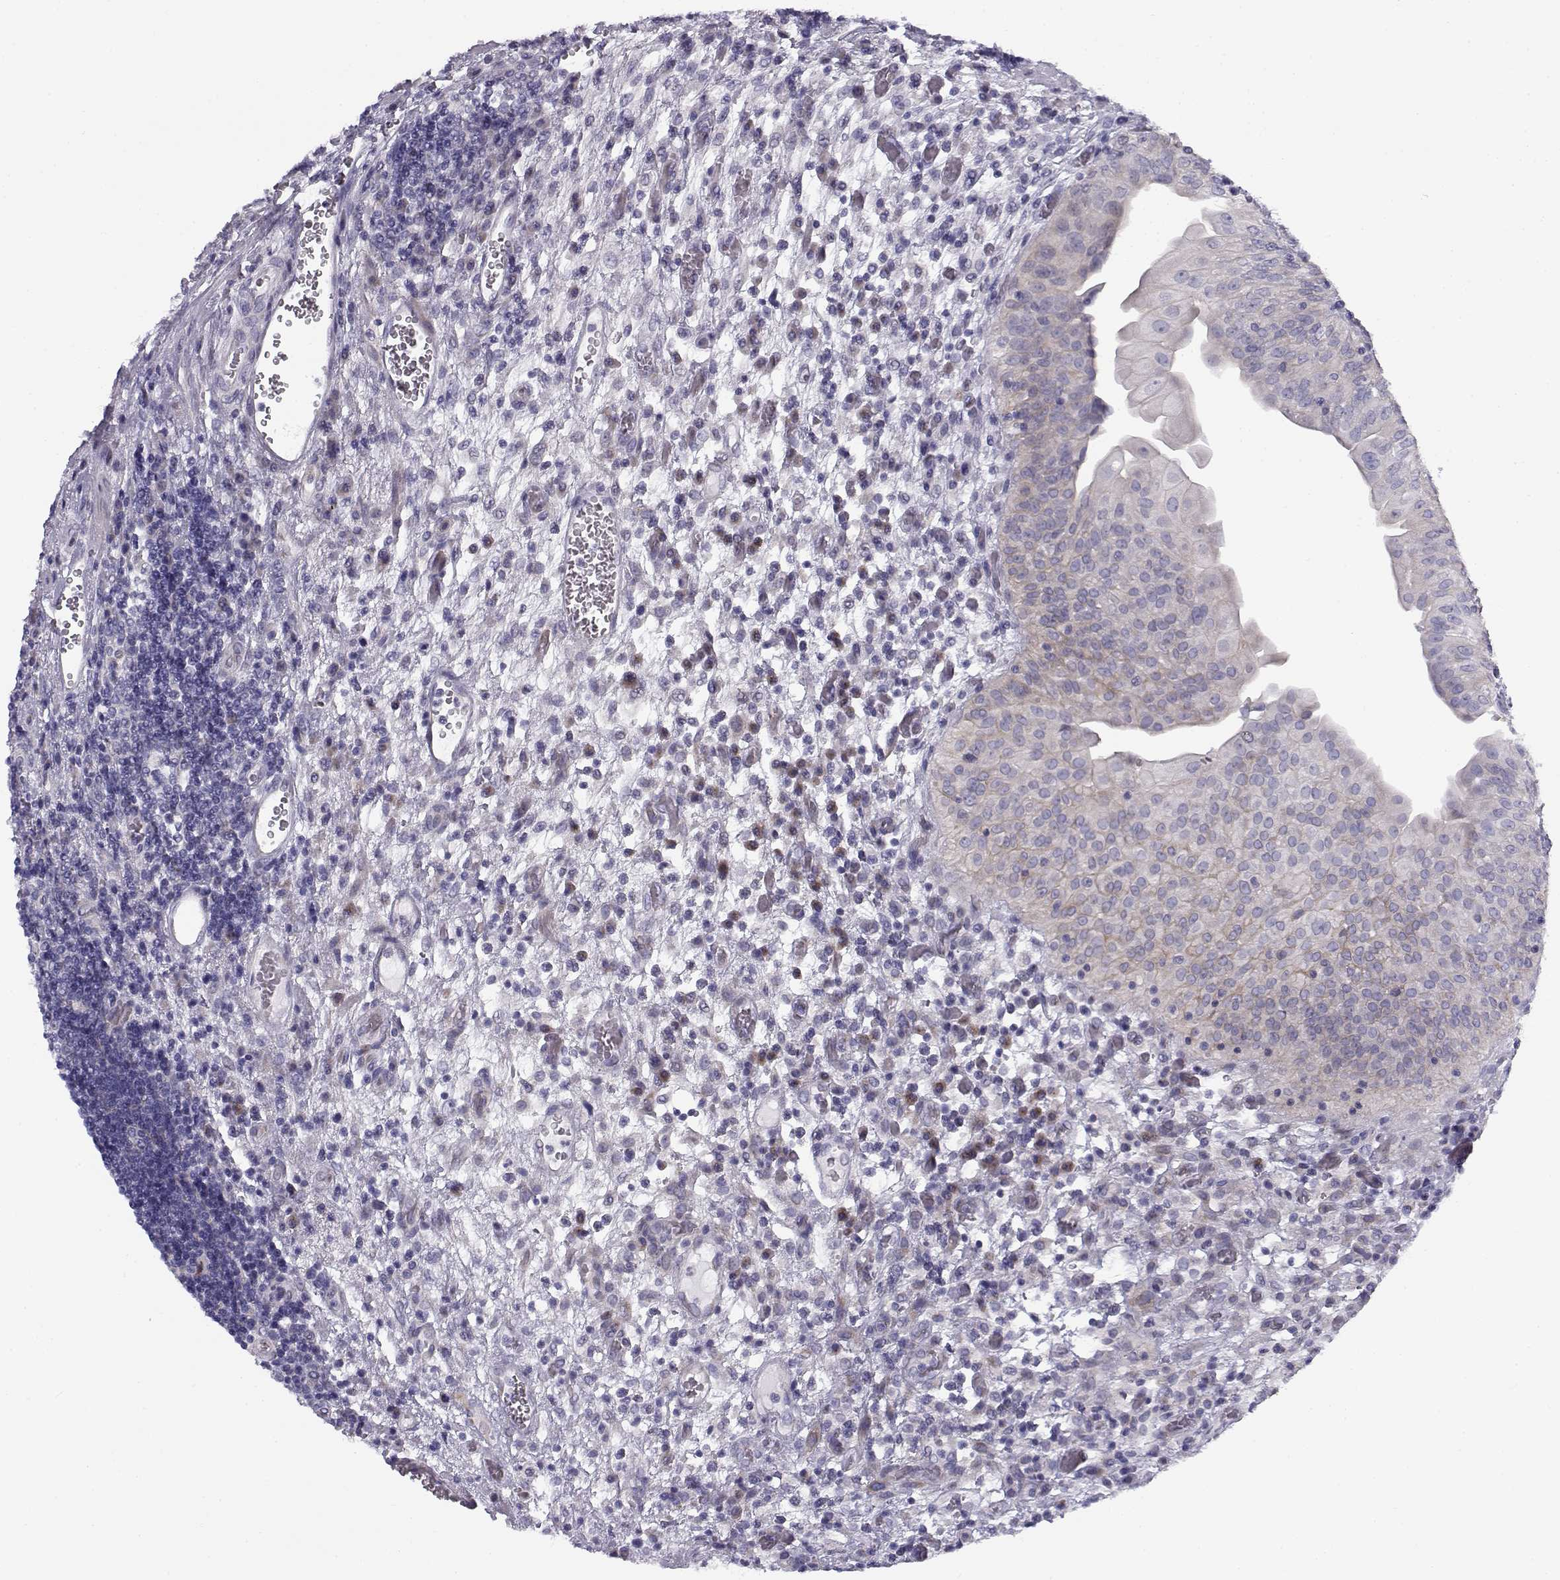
{"staining": {"intensity": "negative", "quantity": "none", "location": "none"}, "tissue": "urothelial cancer", "cell_type": "Tumor cells", "image_type": "cancer", "snomed": [{"axis": "morphology", "description": "Urothelial carcinoma, High grade"}, {"axis": "topography", "description": "Urinary bladder"}], "caption": "DAB immunohistochemical staining of urothelial carcinoma (high-grade) shows no significant expression in tumor cells. The staining was performed using DAB (3,3'-diaminobenzidine) to visualize the protein expression in brown, while the nuclei were stained in blue with hematoxylin (Magnification: 20x).", "gene": "CREB3L3", "patient": {"sex": "male", "age": 60}}